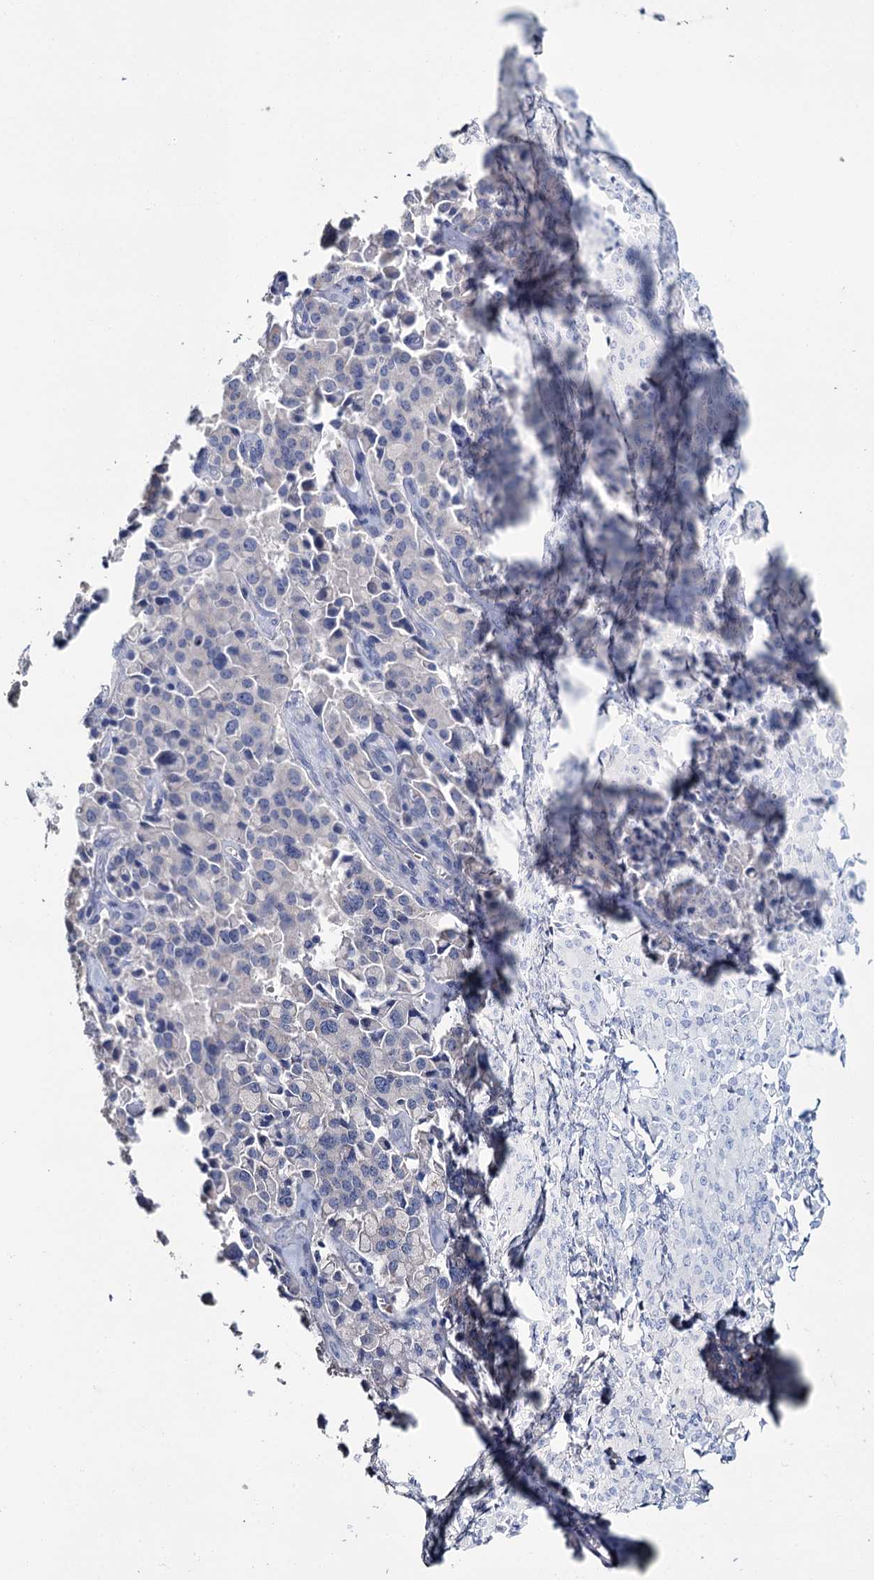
{"staining": {"intensity": "negative", "quantity": "none", "location": "none"}, "tissue": "pancreatic cancer", "cell_type": "Tumor cells", "image_type": "cancer", "snomed": [{"axis": "morphology", "description": "Adenocarcinoma, NOS"}, {"axis": "topography", "description": "Pancreas"}], "caption": "Immunohistochemical staining of human pancreatic adenocarcinoma reveals no significant expression in tumor cells.", "gene": "SNCB", "patient": {"sex": "male", "age": 65}}